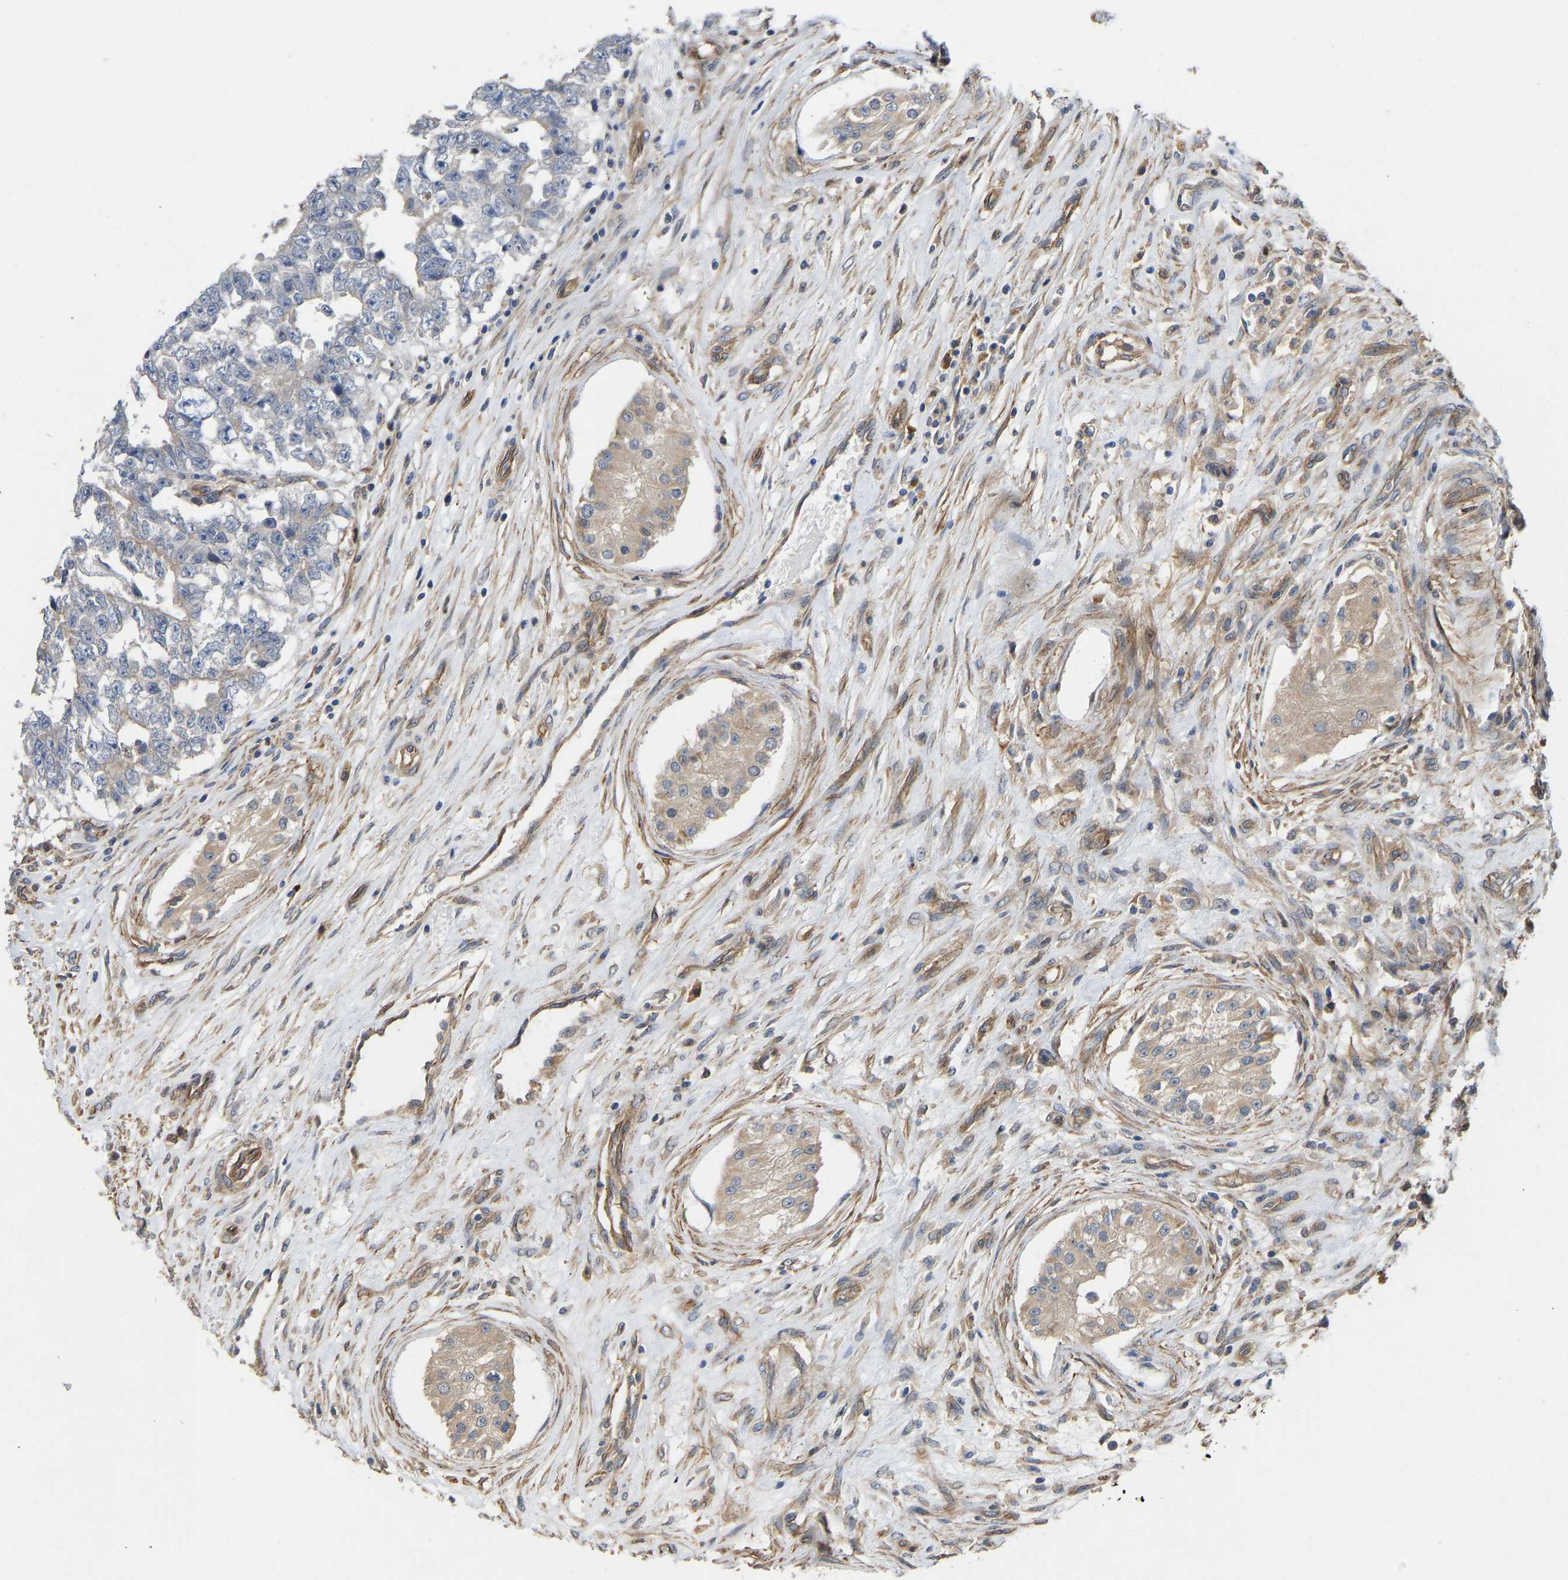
{"staining": {"intensity": "negative", "quantity": "none", "location": "none"}, "tissue": "testis cancer", "cell_type": "Tumor cells", "image_type": "cancer", "snomed": [{"axis": "morphology", "description": "Carcinoma, Embryonal, NOS"}, {"axis": "topography", "description": "Testis"}], "caption": "The immunohistochemistry (IHC) micrograph has no significant staining in tumor cells of embryonal carcinoma (testis) tissue. (Brightfield microscopy of DAB immunohistochemistry (IHC) at high magnification).", "gene": "ELMO2", "patient": {"sex": "male", "age": 25}}